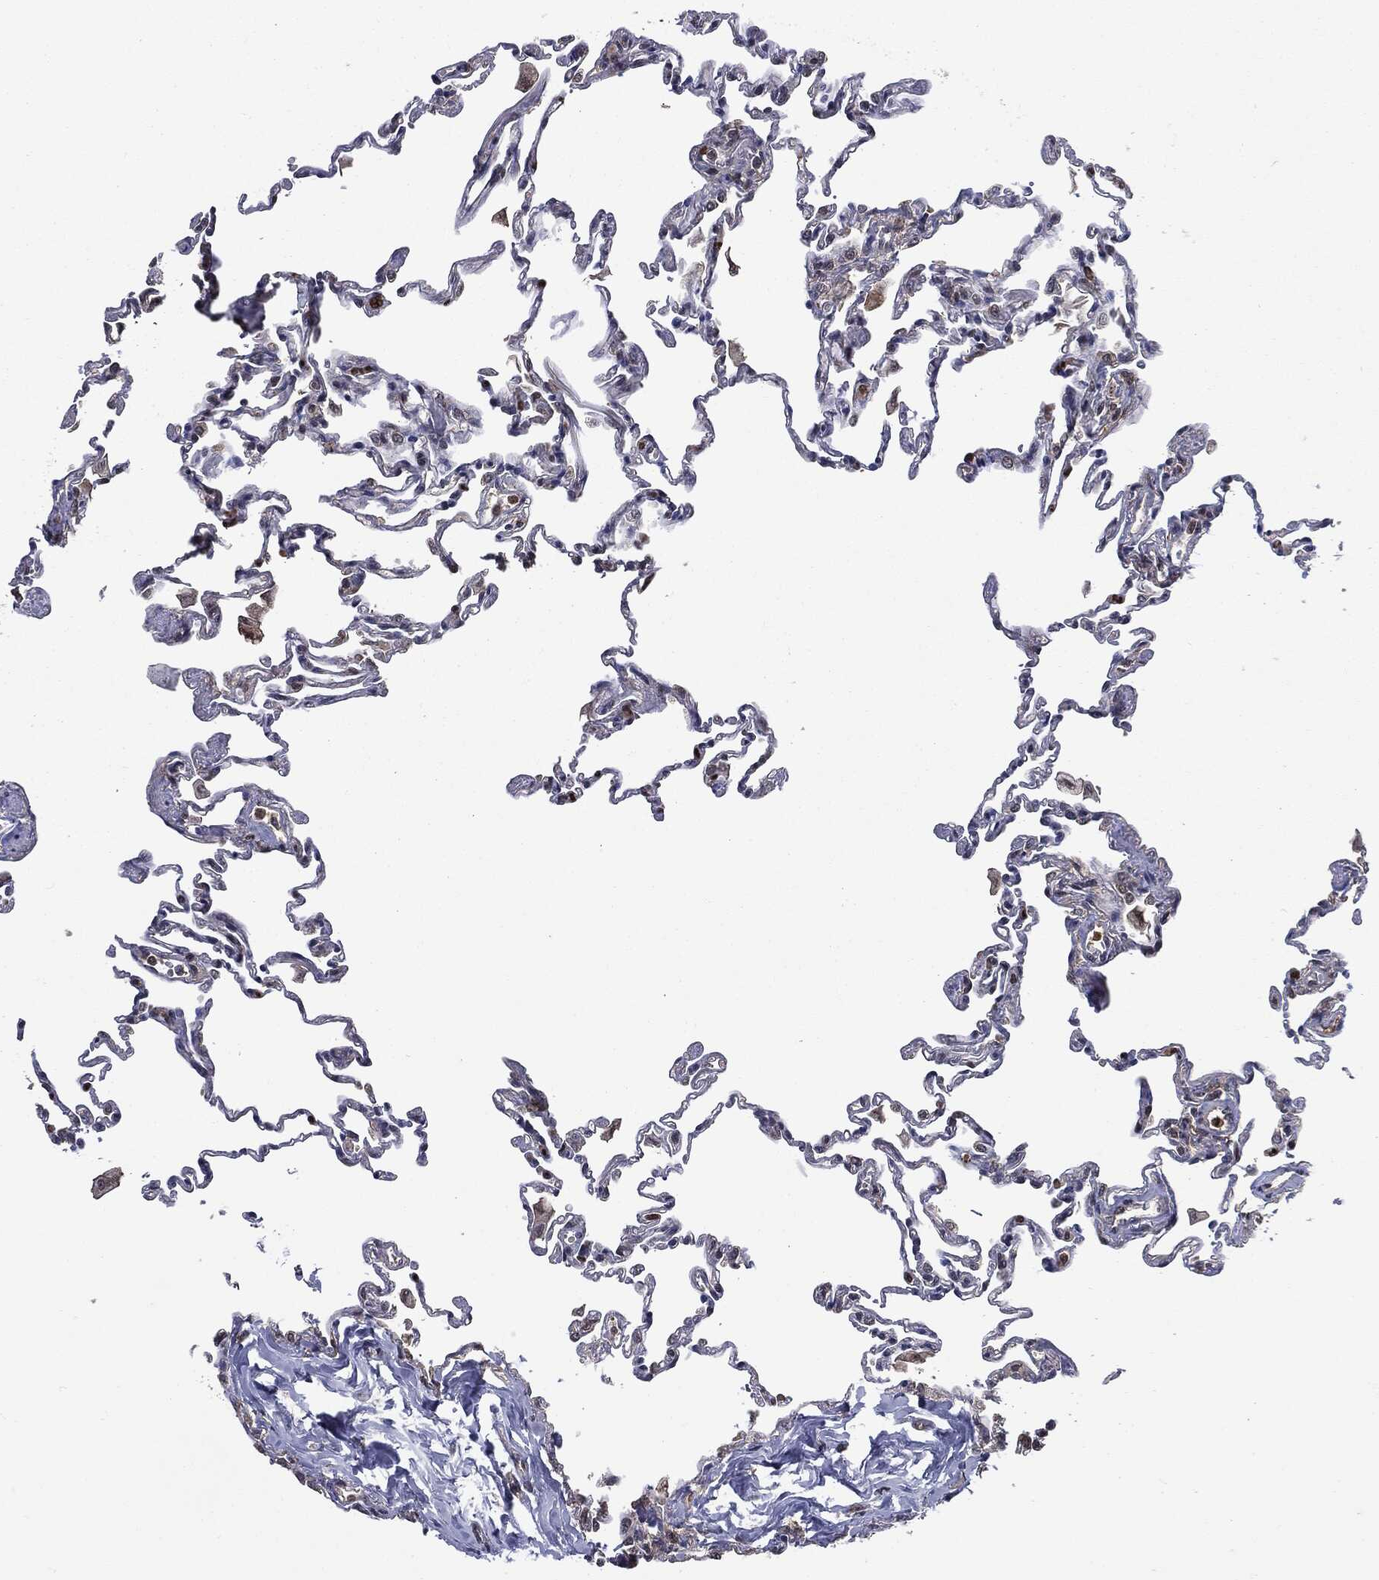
{"staining": {"intensity": "weak", "quantity": "<25%", "location": "nuclear"}, "tissue": "lung", "cell_type": "Alveolar cells", "image_type": "normal", "snomed": [{"axis": "morphology", "description": "Normal tissue, NOS"}, {"axis": "topography", "description": "Lung"}], "caption": "A histopathology image of lung stained for a protein exhibits no brown staining in alveolar cells.", "gene": "GPI", "patient": {"sex": "female", "age": 57}}